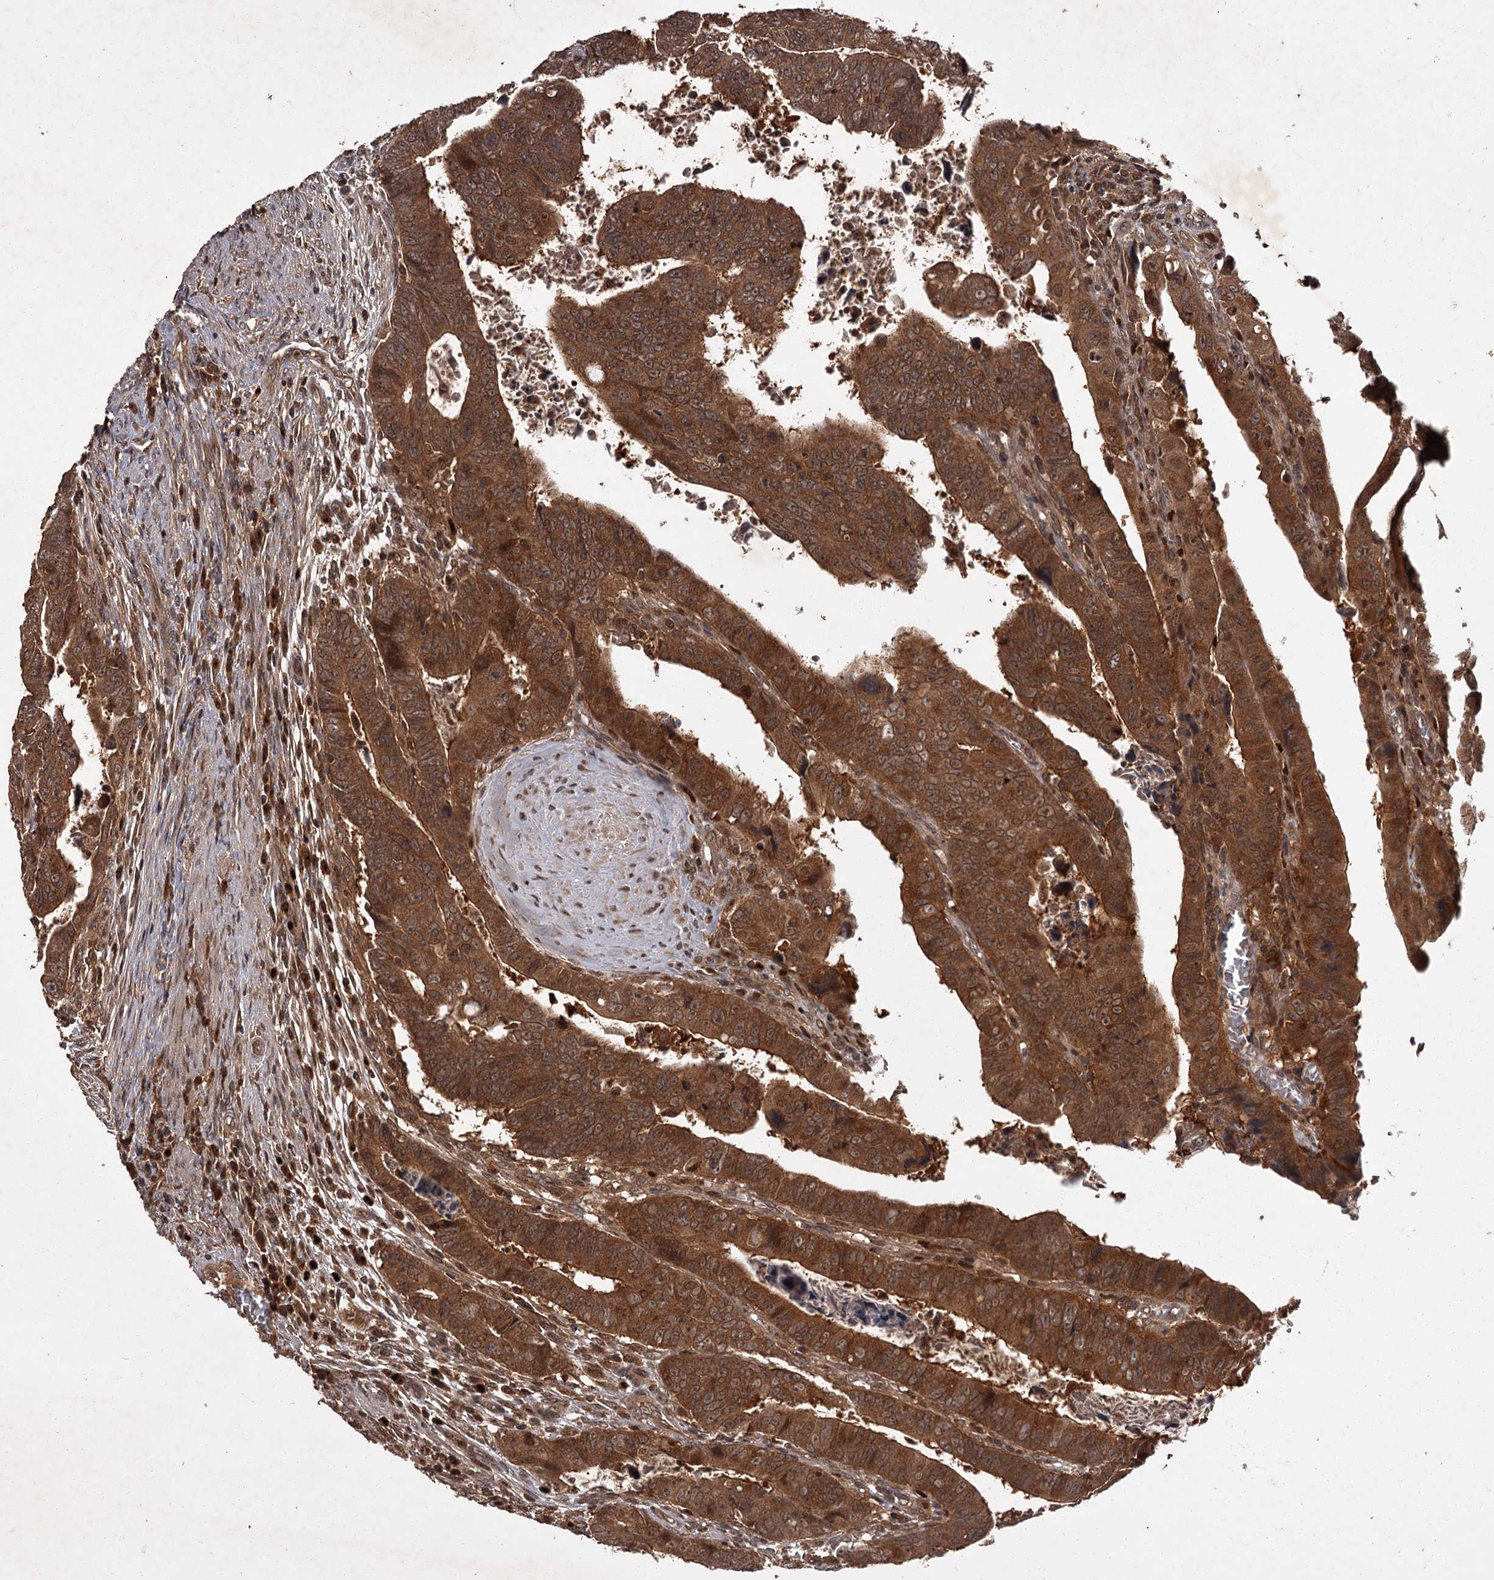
{"staining": {"intensity": "strong", "quantity": ">75%", "location": "cytoplasmic/membranous"}, "tissue": "colorectal cancer", "cell_type": "Tumor cells", "image_type": "cancer", "snomed": [{"axis": "morphology", "description": "Normal tissue, NOS"}, {"axis": "morphology", "description": "Adenocarcinoma, NOS"}, {"axis": "topography", "description": "Rectum"}], "caption": "This is an image of immunohistochemistry (IHC) staining of colorectal cancer (adenocarcinoma), which shows strong expression in the cytoplasmic/membranous of tumor cells.", "gene": "TBC1D23", "patient": {"sex": "female", "age": 65}}